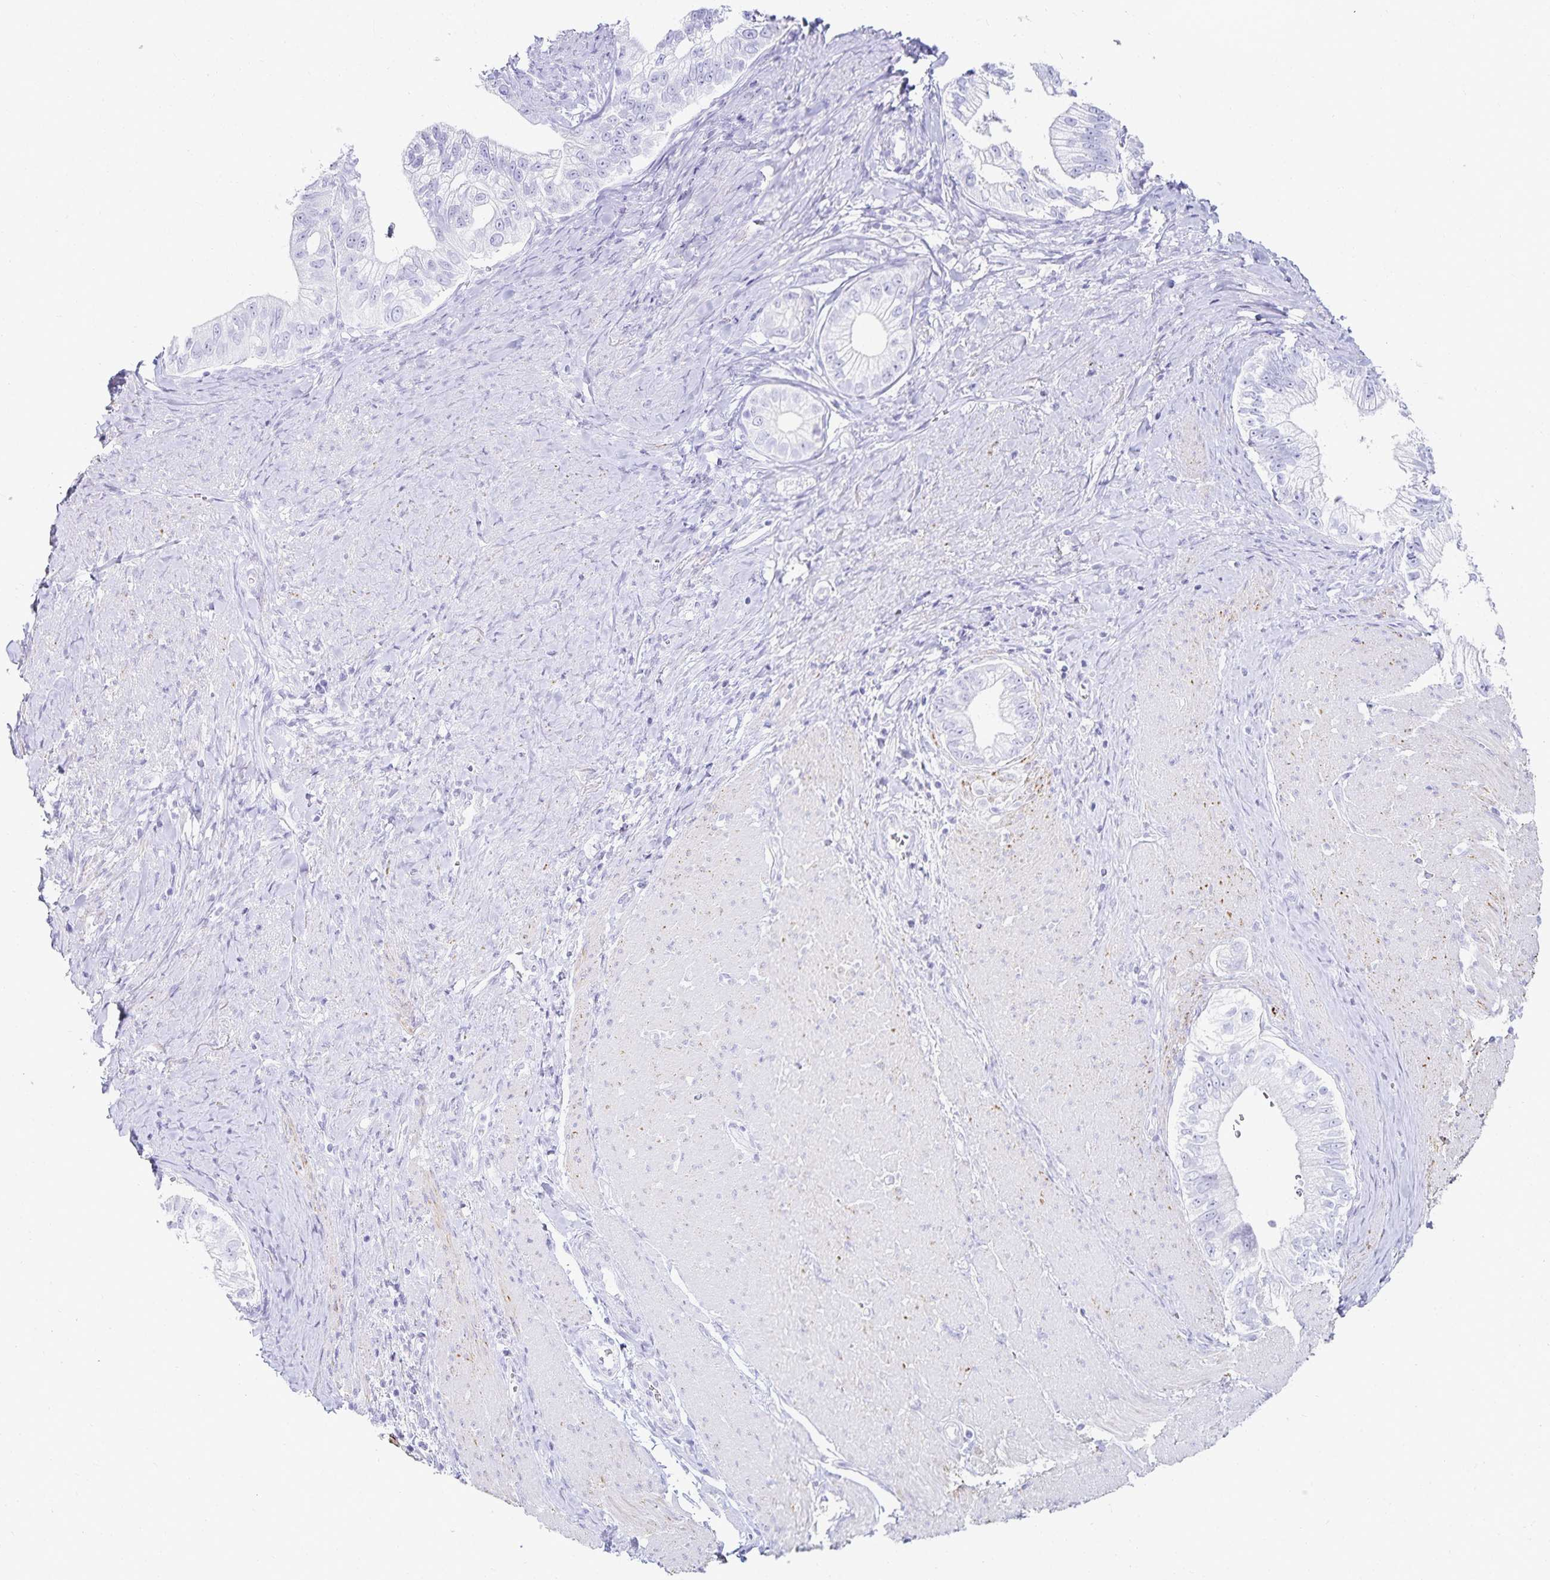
{"staining": {"intensity": "negative", "quantity": "none", "location": "none"}, "tissue": "pancreatic cancer", "cell_type": "Tumor cells", "image_type": "cancer", "snomed": [{"axis": "morphology", "description": "Adenocarcinoma, NOS"}, {"axis": "topography", "description": "Pancreas"}], "caption": "This is an IHC image of pancreatic cancer (adenocarcinoma). There is no staining in tumor cells.", "gene": "GP2", "patient": {"sex": "male", "age": 70}}